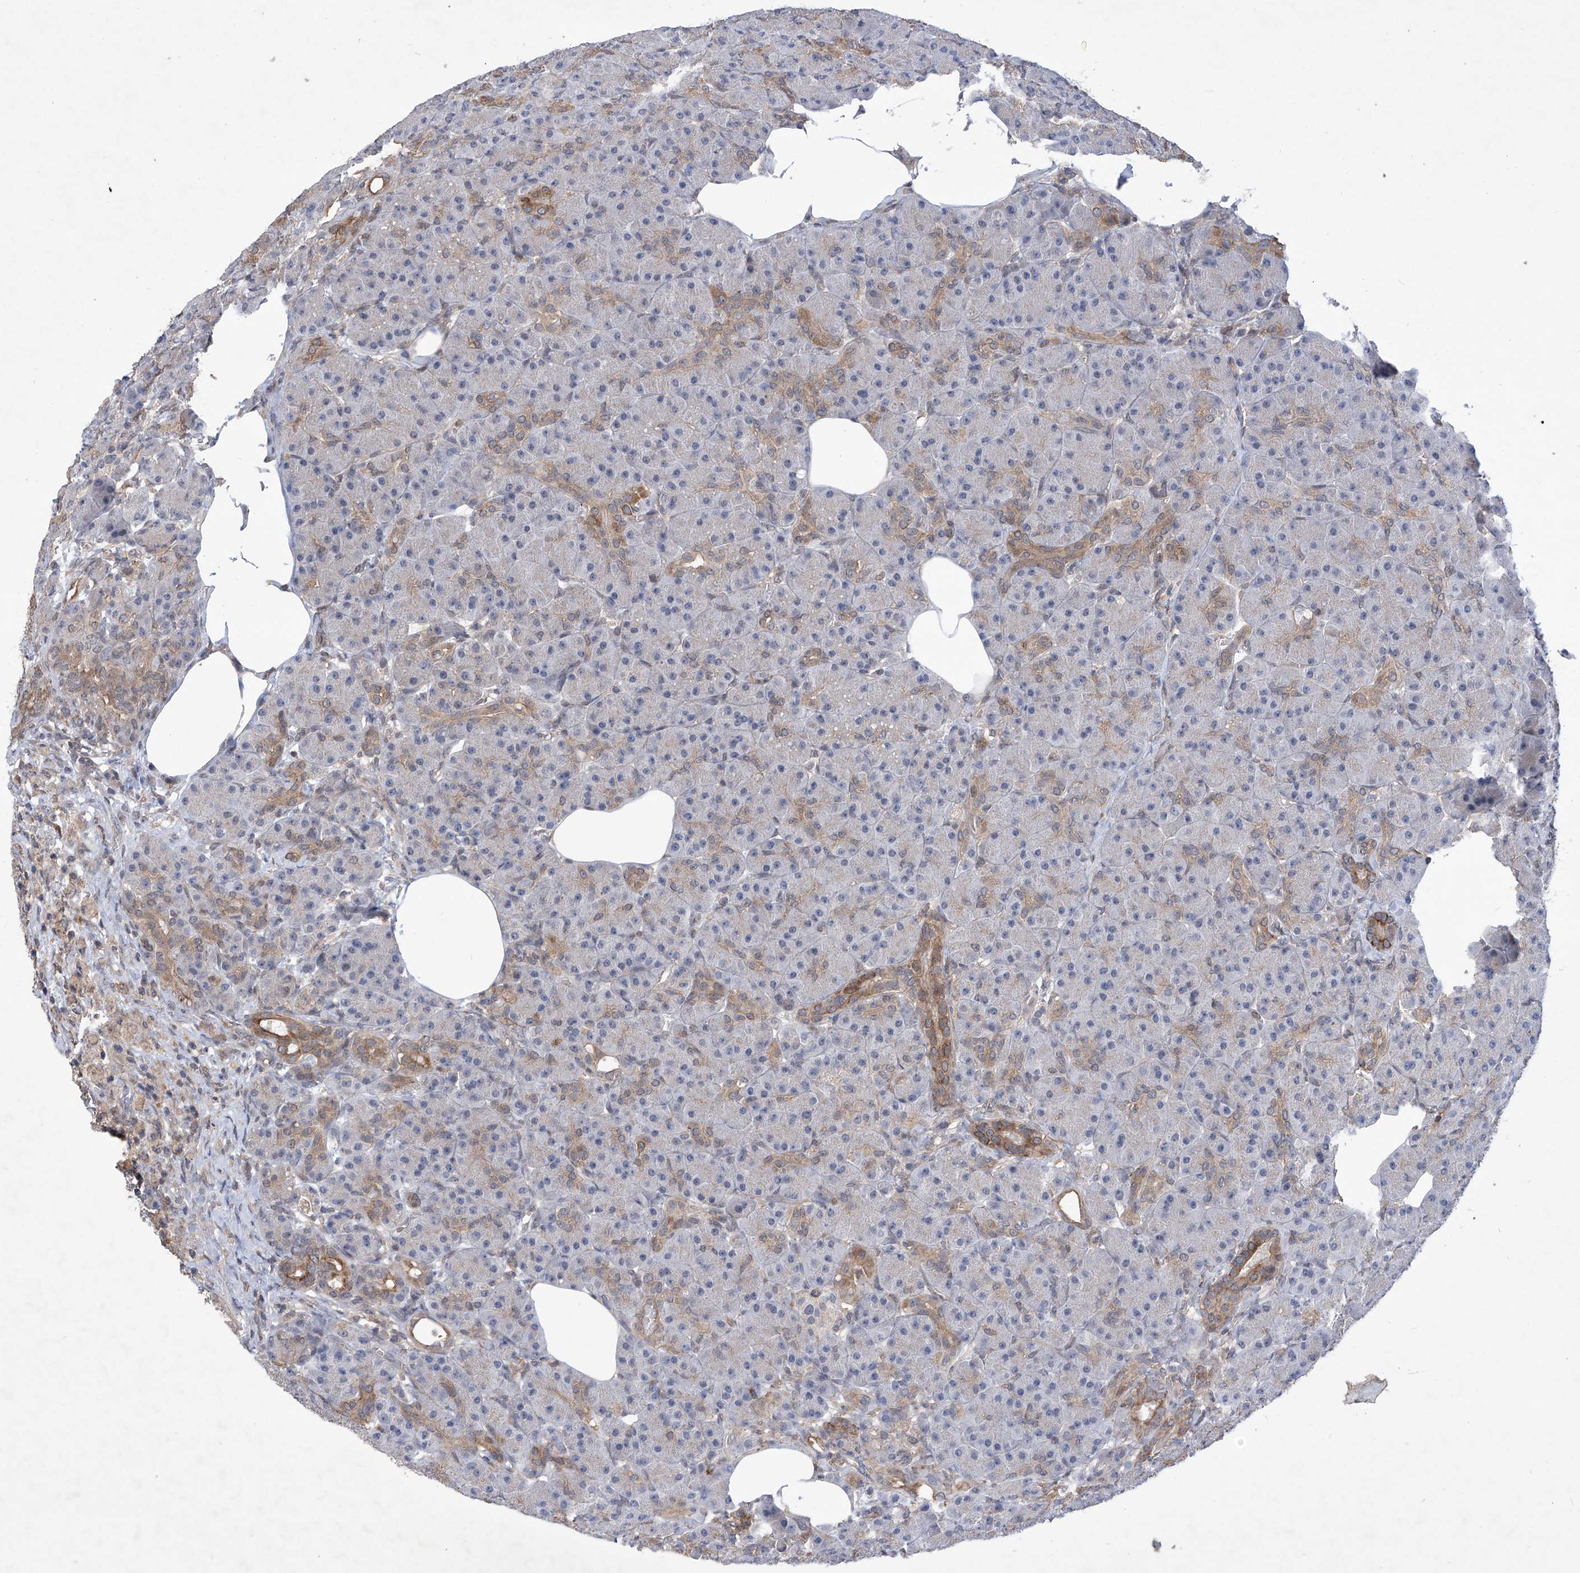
{"staining": {"intensity": "moderate", "quantity": "<25%", "location": "cytoplasmic/membranous"}, "tissue": "pancreas", "cell_type": "Exocrine glandular cells", "image_type": "normal", "snomed": [{"axis": "morphology", "description": "Normal tissue, NOS"}, {"axis": "topography", "description": "Pancreas"}], "caption": "Immunohistochemistry micrograph of normal pancreas stained for a protein (brown), which displays low levels of moderate cytoplasmic/membranous expression in approximately <25% of exocrine glandular cells.", "gene": "KIFC2", "patient": {"sex": "male", "age": 63}}